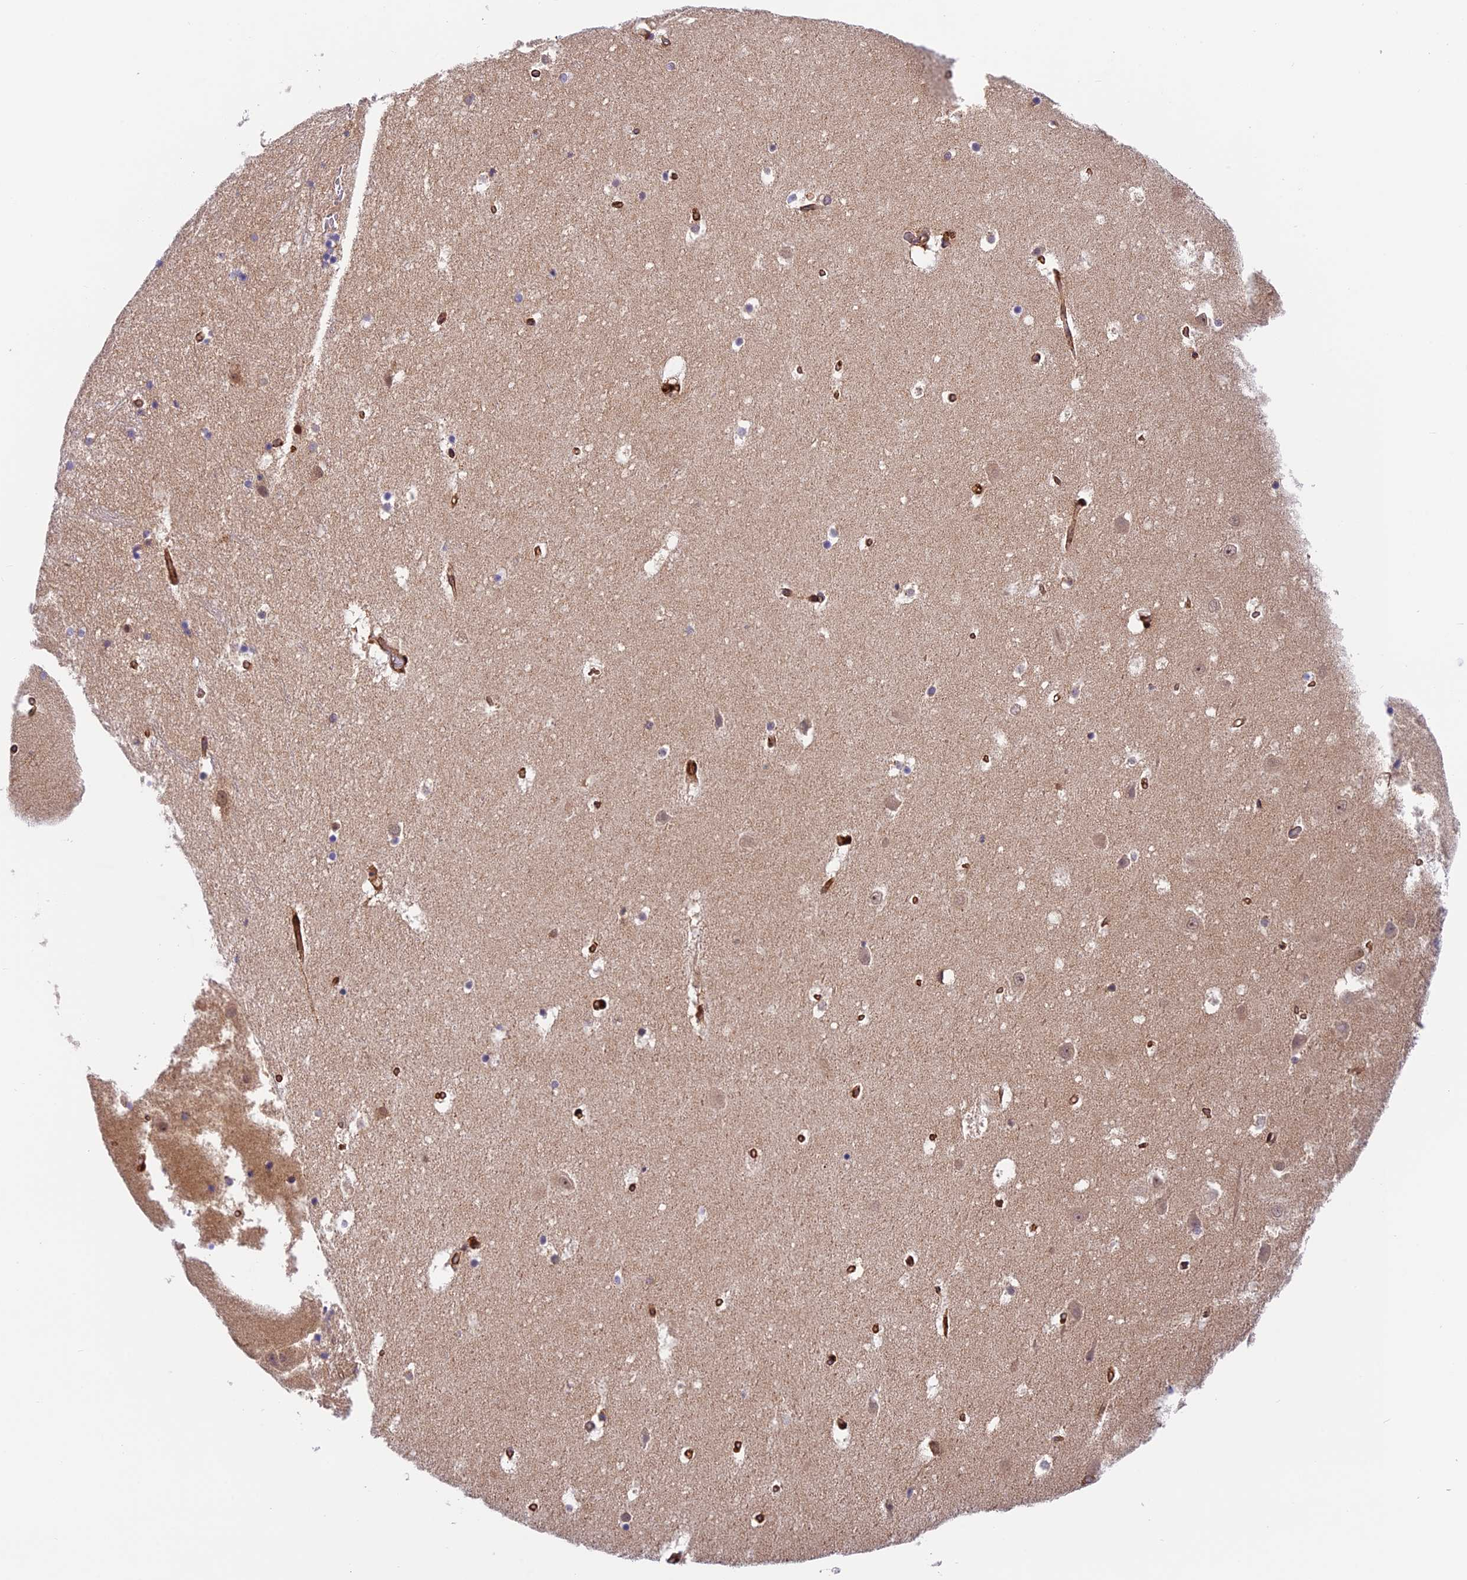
{"staining": {"intensity": "negative", "quantity": "none", "location": "none"}, "tissue": "hippocampus", "cell_type": "Glial cells", "image_type": "normal", "snomed": [{"axis": "morphology", "description": "Normal tissue, NOS"}, {"axis": "topography", "description": "Hippocampus"}], "caption": "A high-resolution histopathology image shows immunohistochemistry staining of normal hippocampus, which shows no significant expression in glial cells. Nuclei are stained in blue.", "gene": "EVI5L", "patient": {"sex": "female", "age": 52}}